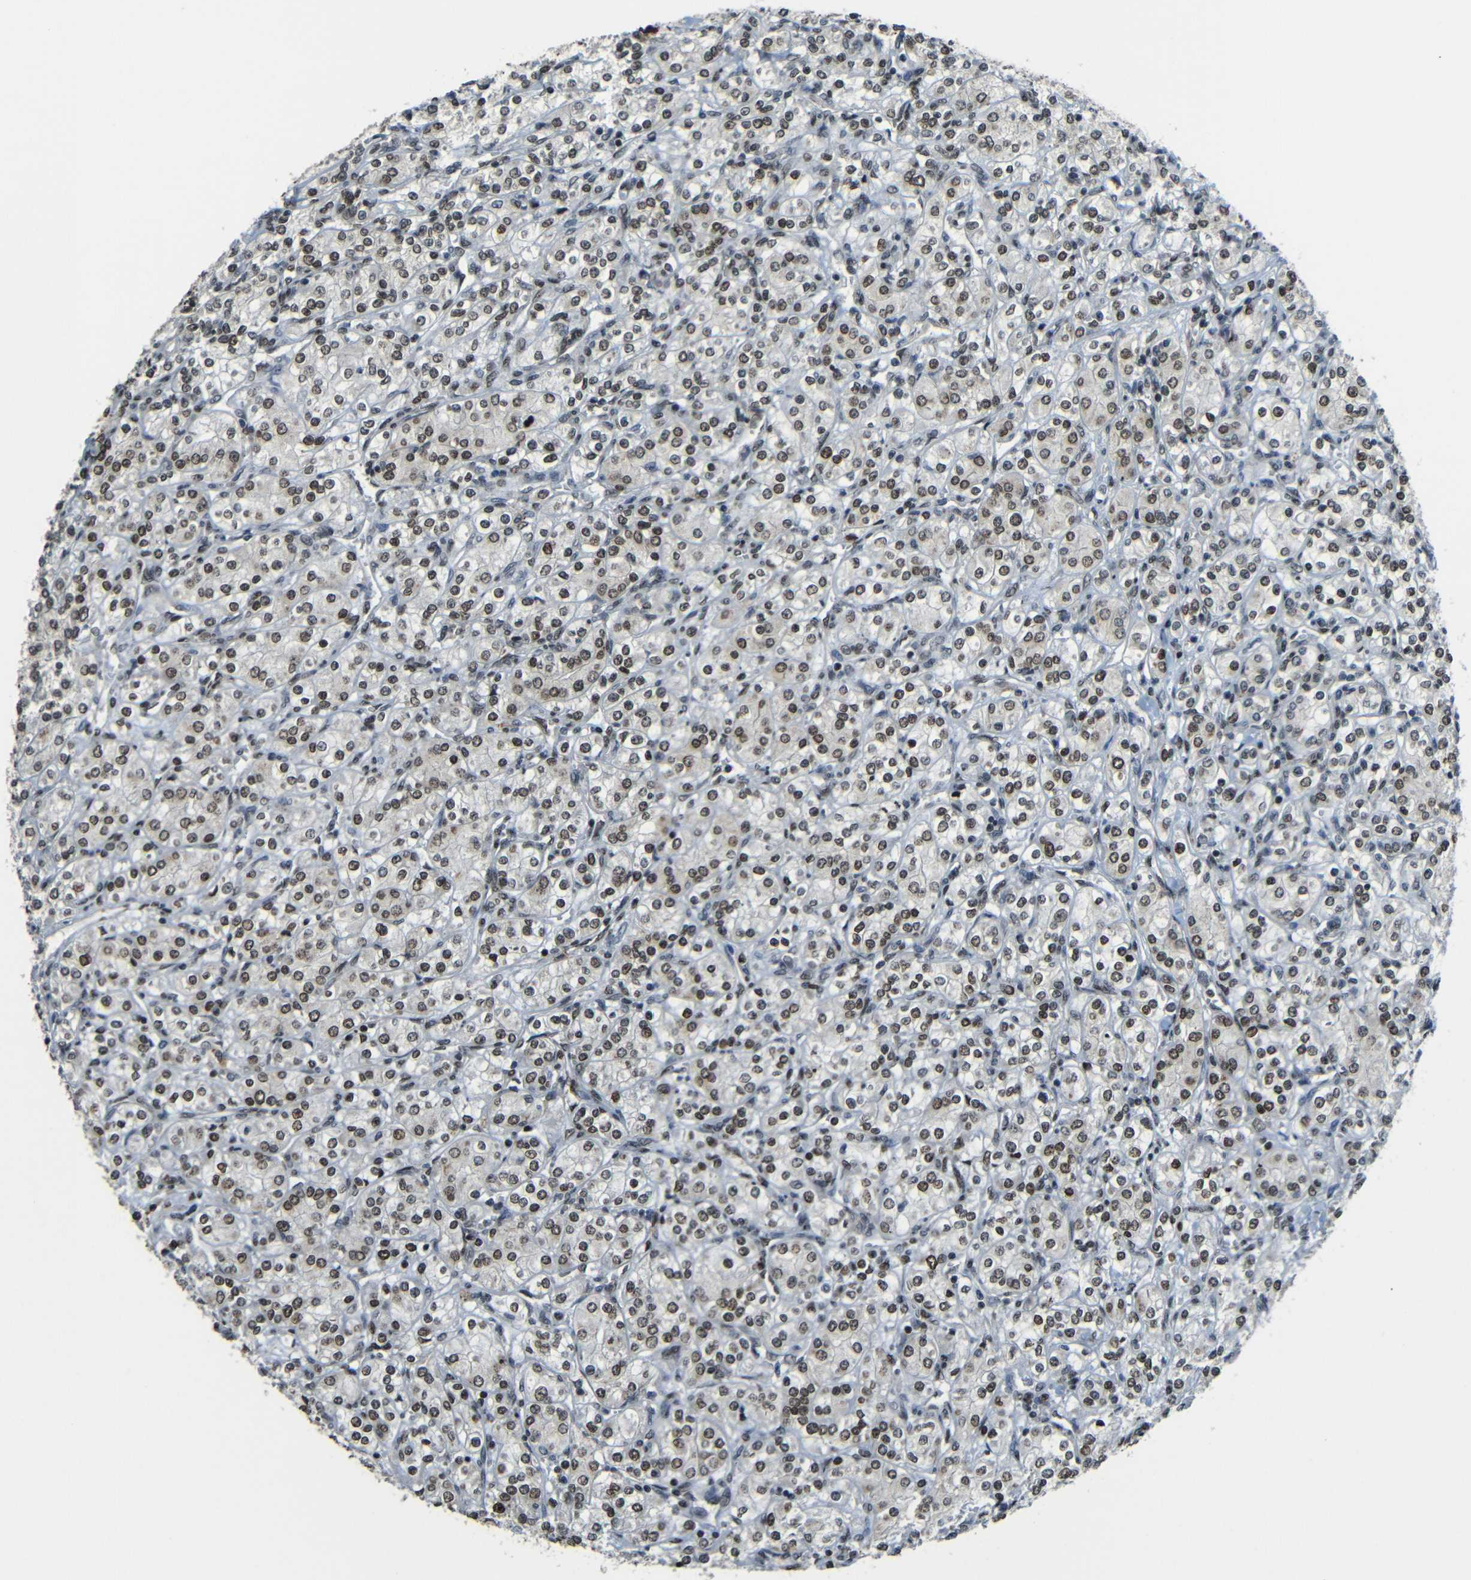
{"staining": {"intensity": "moderate", "quantity": ">75%", "location": "nuclear"}, "tissue": "renal cancer", "cell_type": "Tumor cells", "image_type": "cancer", "snomed": [{"axis": "morphology", "description": "Adenocarcinoma, NOS"}, {"axis": "topography", "description": "Kidney"}], "caption": "A brown stain highlights moderate nuclear staining of a protein in renal adenocarcinoma tumor cells.", "gene": "PSIP1", "patient": {"sex": "male", "age": 77}}